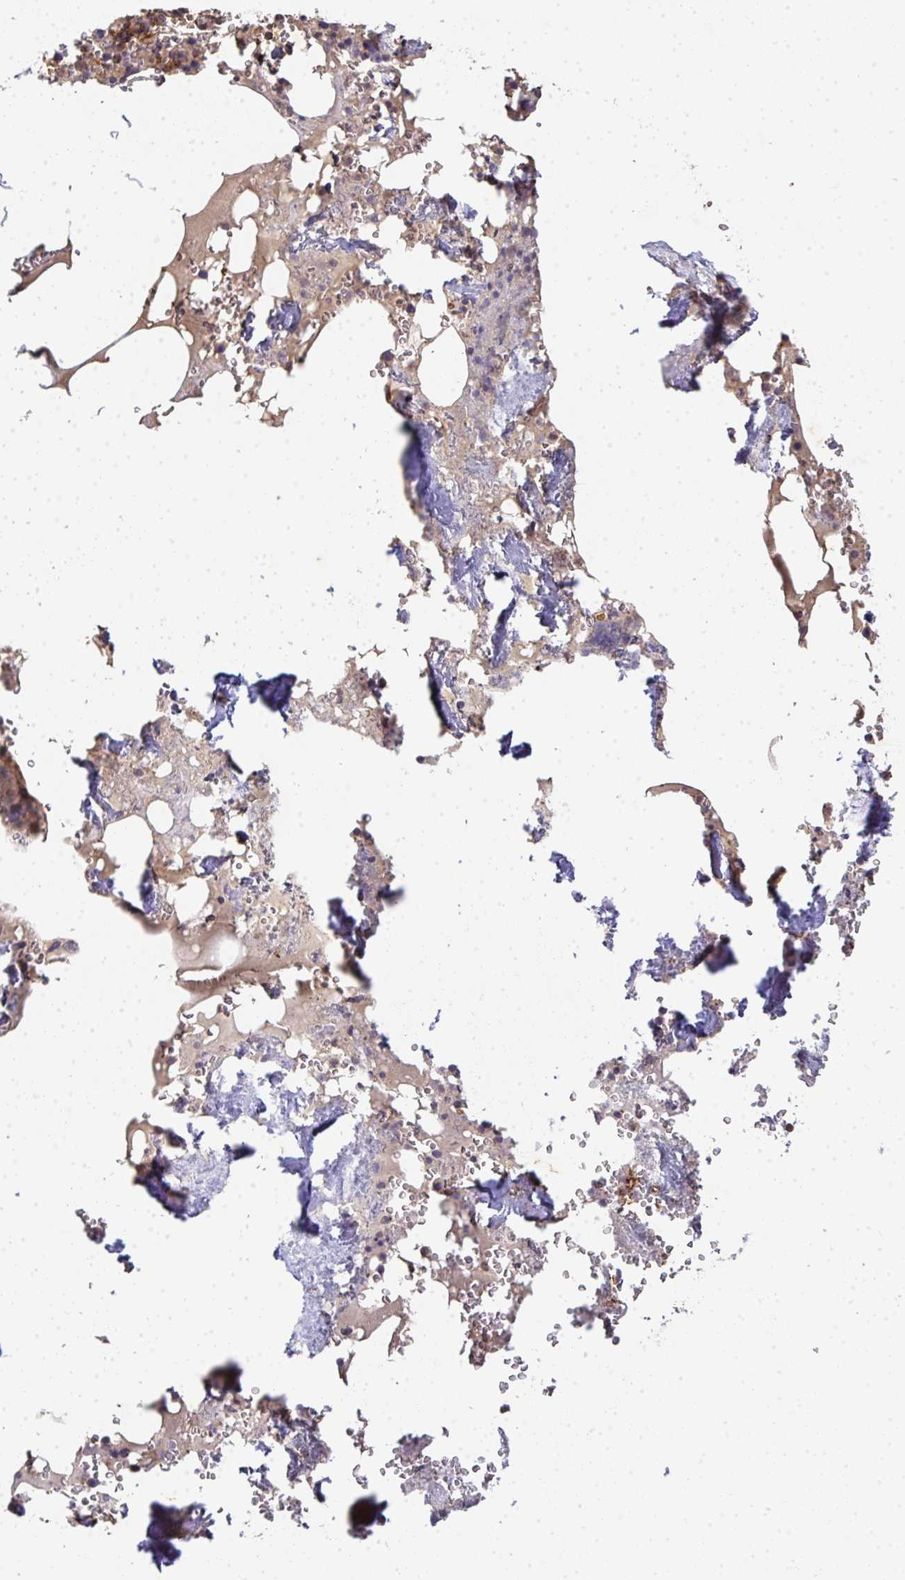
{"staining": {"intensity": "moderate", "quantity": "<25%", "location": "cytoplasmic/membranous"}, "tissue": "bone marrow", "cell_type": "Hematopoietic cells", "image_type": "normal", "snomed": [{"axis": "morphology", "description": "Normal tissue, NOS"}, {"axis": "topography", "description": "Bone marrow"}], "caption": "An immunohistochemistry image of unremarkable tissue is shown. Protein staining in brown highlights moderate cytoplasmic/membranous positivity in bone marrow within hematopoietic cells. Nuclei are stained in blue.", "gene": "TNMD", "patient": {"sex": "male", "age": 54}}